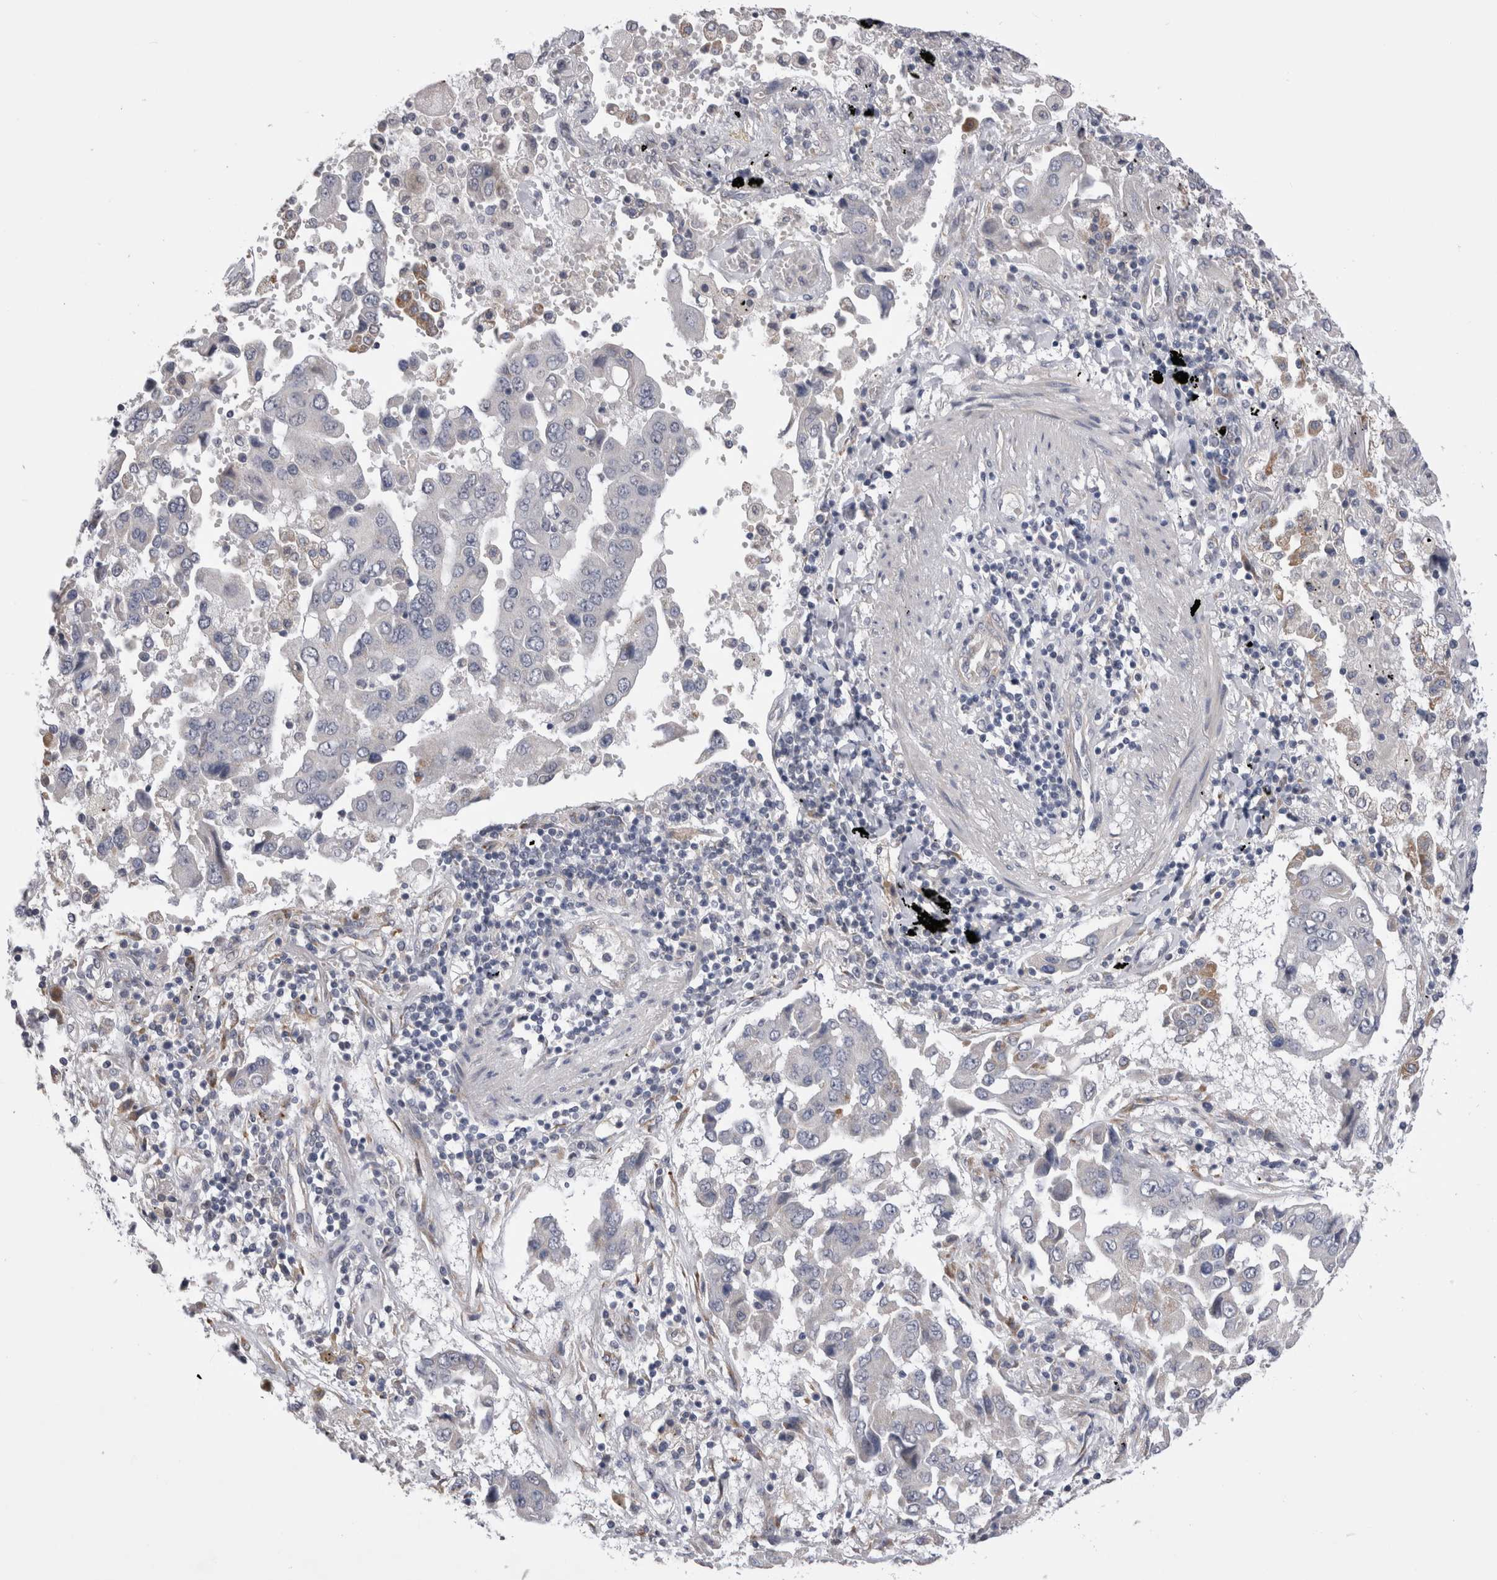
{"staining": {"intensity": "negative", "quantity": "none", "location": "none"}, "tissue": "lung cancer", "cell_type": "Tumor cells", "image_type": "cancer", "snomed": [{"axis": "morphology", "description": "Adenocarcinoma, NOS"}, {"axis": "topography", "description": "Lung"}], "caption": "Lung cancer was stained to show a protein in brown. There is no significant expression in tumor cells.", "gene": "ARHGAP29", "patient": {"sex": "female", "age": 65}}